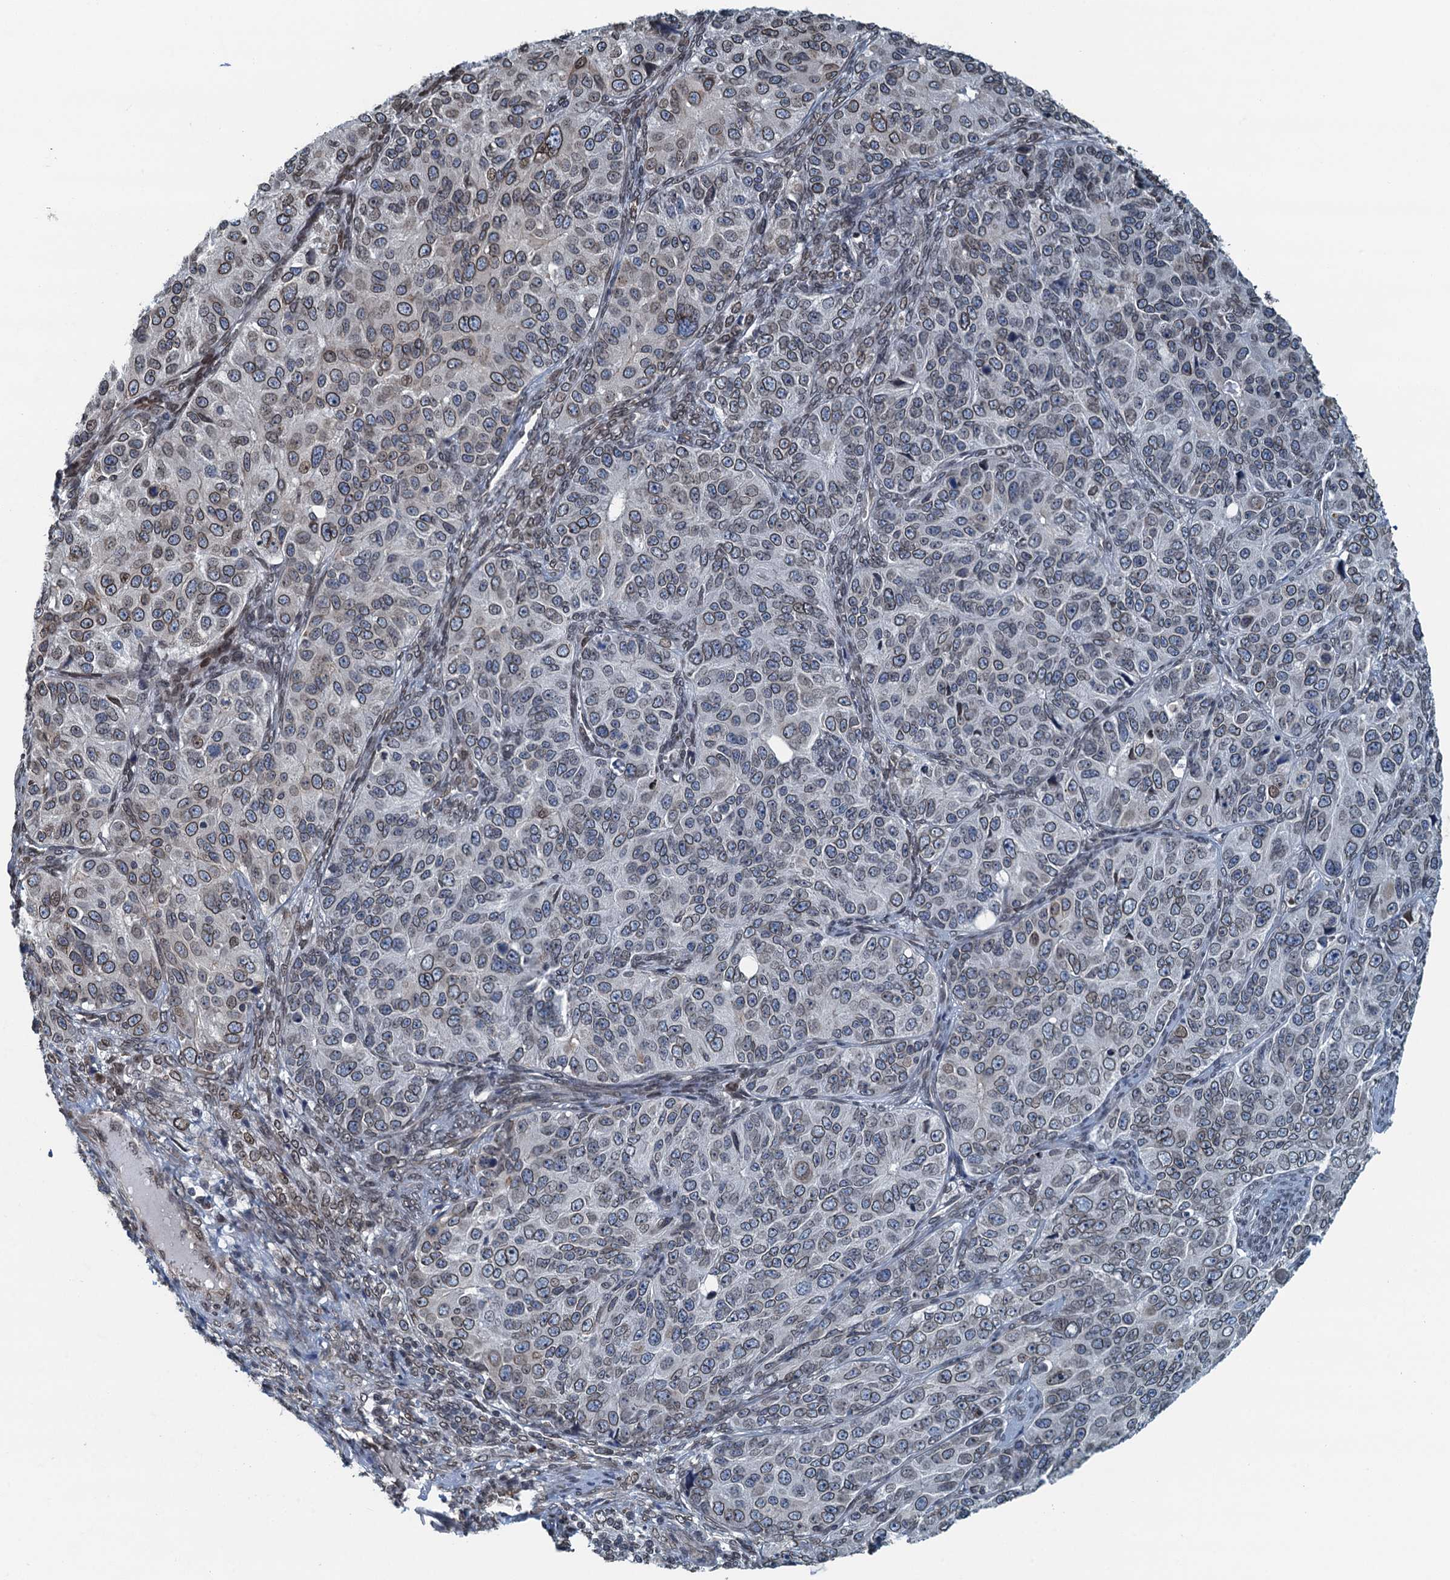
{"staining": {"intensity": "weak", "quantity": ">75%", "location": "cytoplasmic/membranous,nuclear"}, "tissue": "ovarian cancer", "cell_type": "Tumor cells", "image_type": "cancer", "snomed": [{"axis": "morphology", "description": "Carcinoma, endometroid"}, {"axis": "topography", "description": "Ovary"}], "caption": "Immunohistochemistry (IHC) staining of ovarian endometroid carcinoma, which reveals low levels of weak cytoplasmic/membranous and nuclear expression in about >75% of tumor cells indicating weak cytoplasmic/membranous and nuclear protein expression. The staining was performed using DAB (brown) for protein detection and nuclei were counterstained in hematoxylin (blue).", "gene": "CCDC34", "patient": {"sex": "female", "age": 51}}